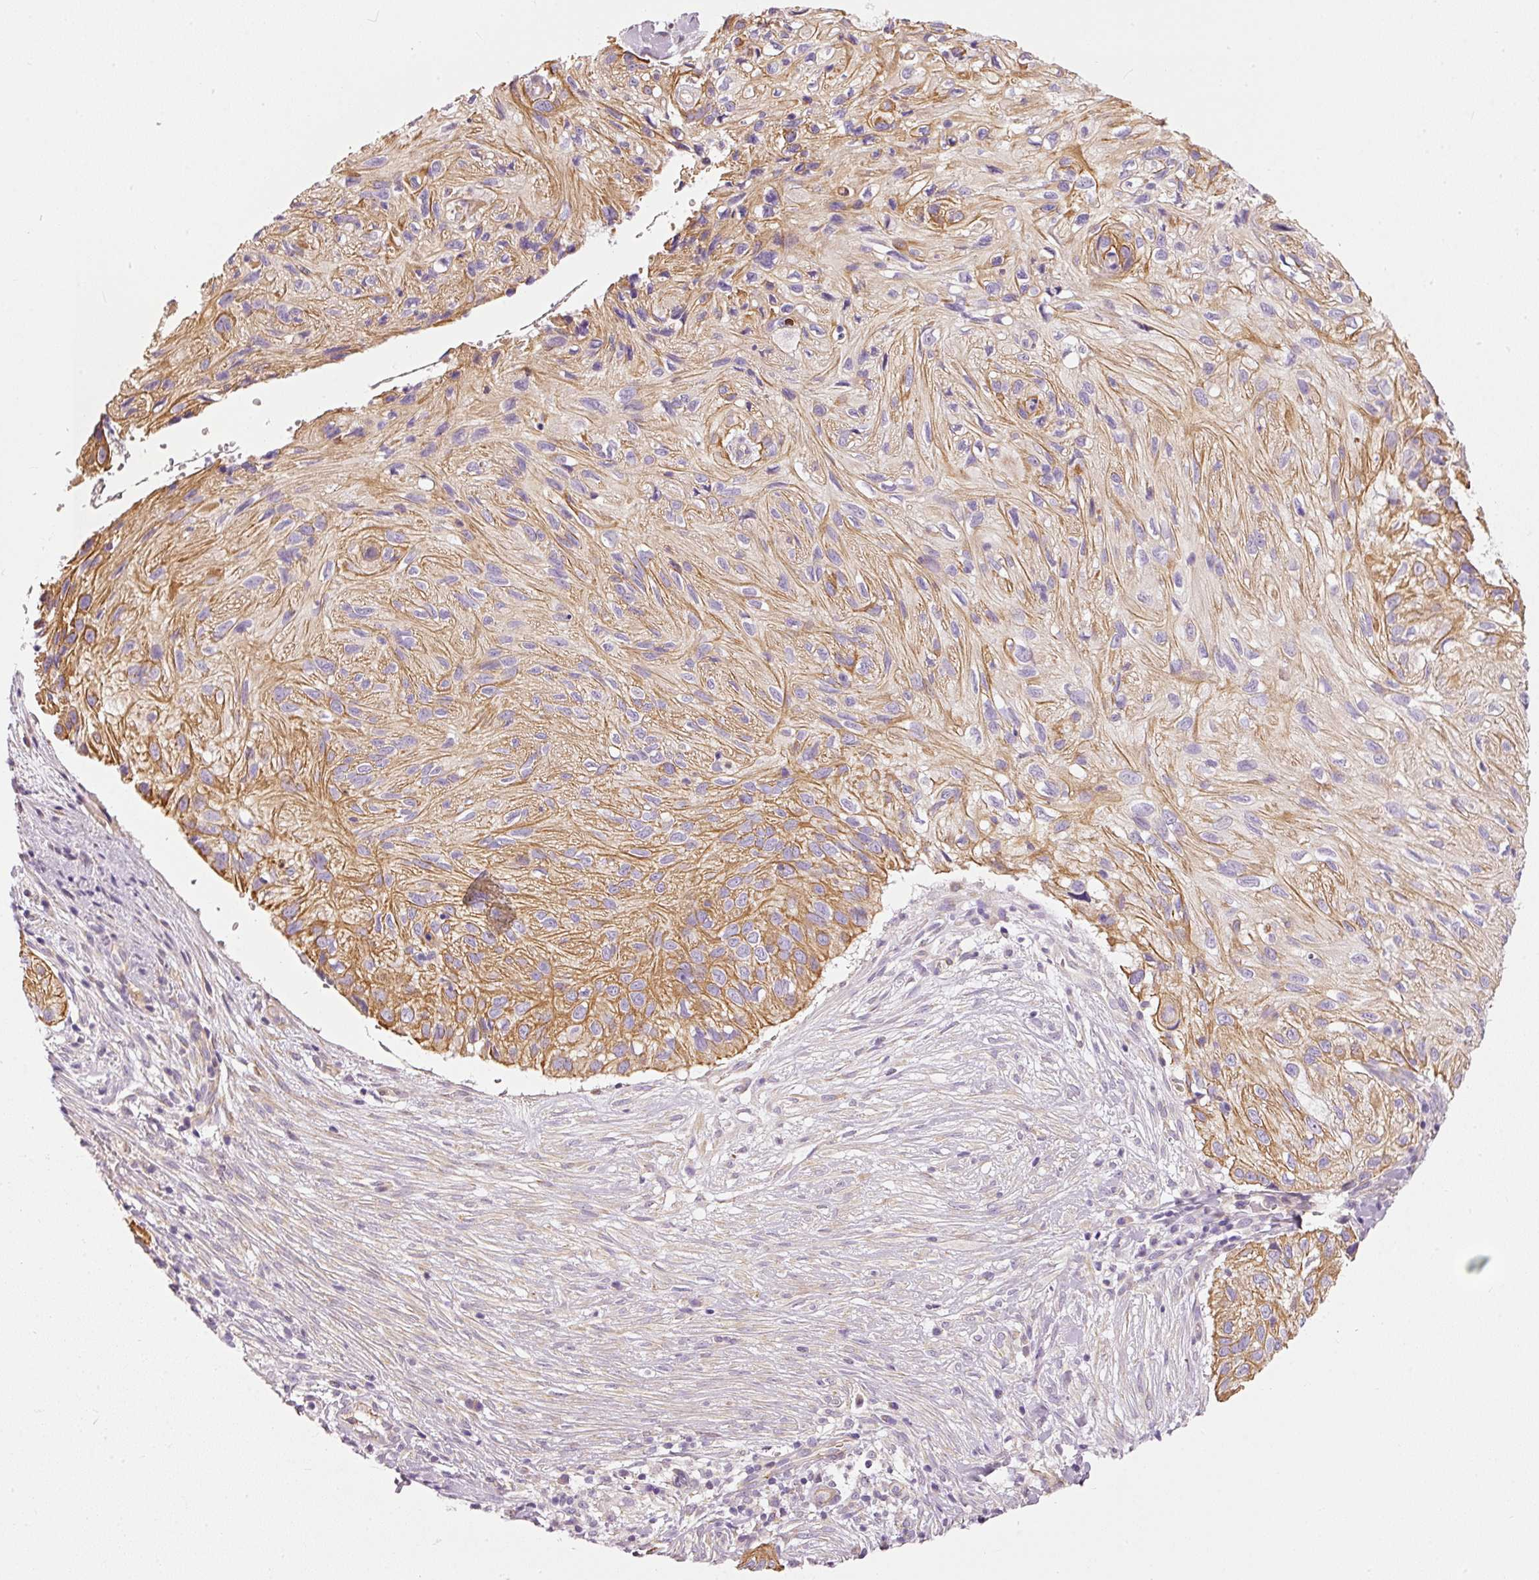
{"staining": {"intensity": "moderate", "quantity": ">75%", "location": "cytoplasmic/membranous"}, "tissue": "skin cancer", "cell_type": "Tumor cells", "image_type": "cancer", "snomed": [{"axis": "morphology", "description": "Squamous cell carcinoma, NOS"}, {"axis": "topography", "description": "Skin"}], "caption": "This is a micrograph of IHC staining of skin cancer, which shows moderate positivity in the cytoplasmic/membranous of tumor cells.", "gene": "OSR2", "patient": {"sex": "male", "age": 82}}